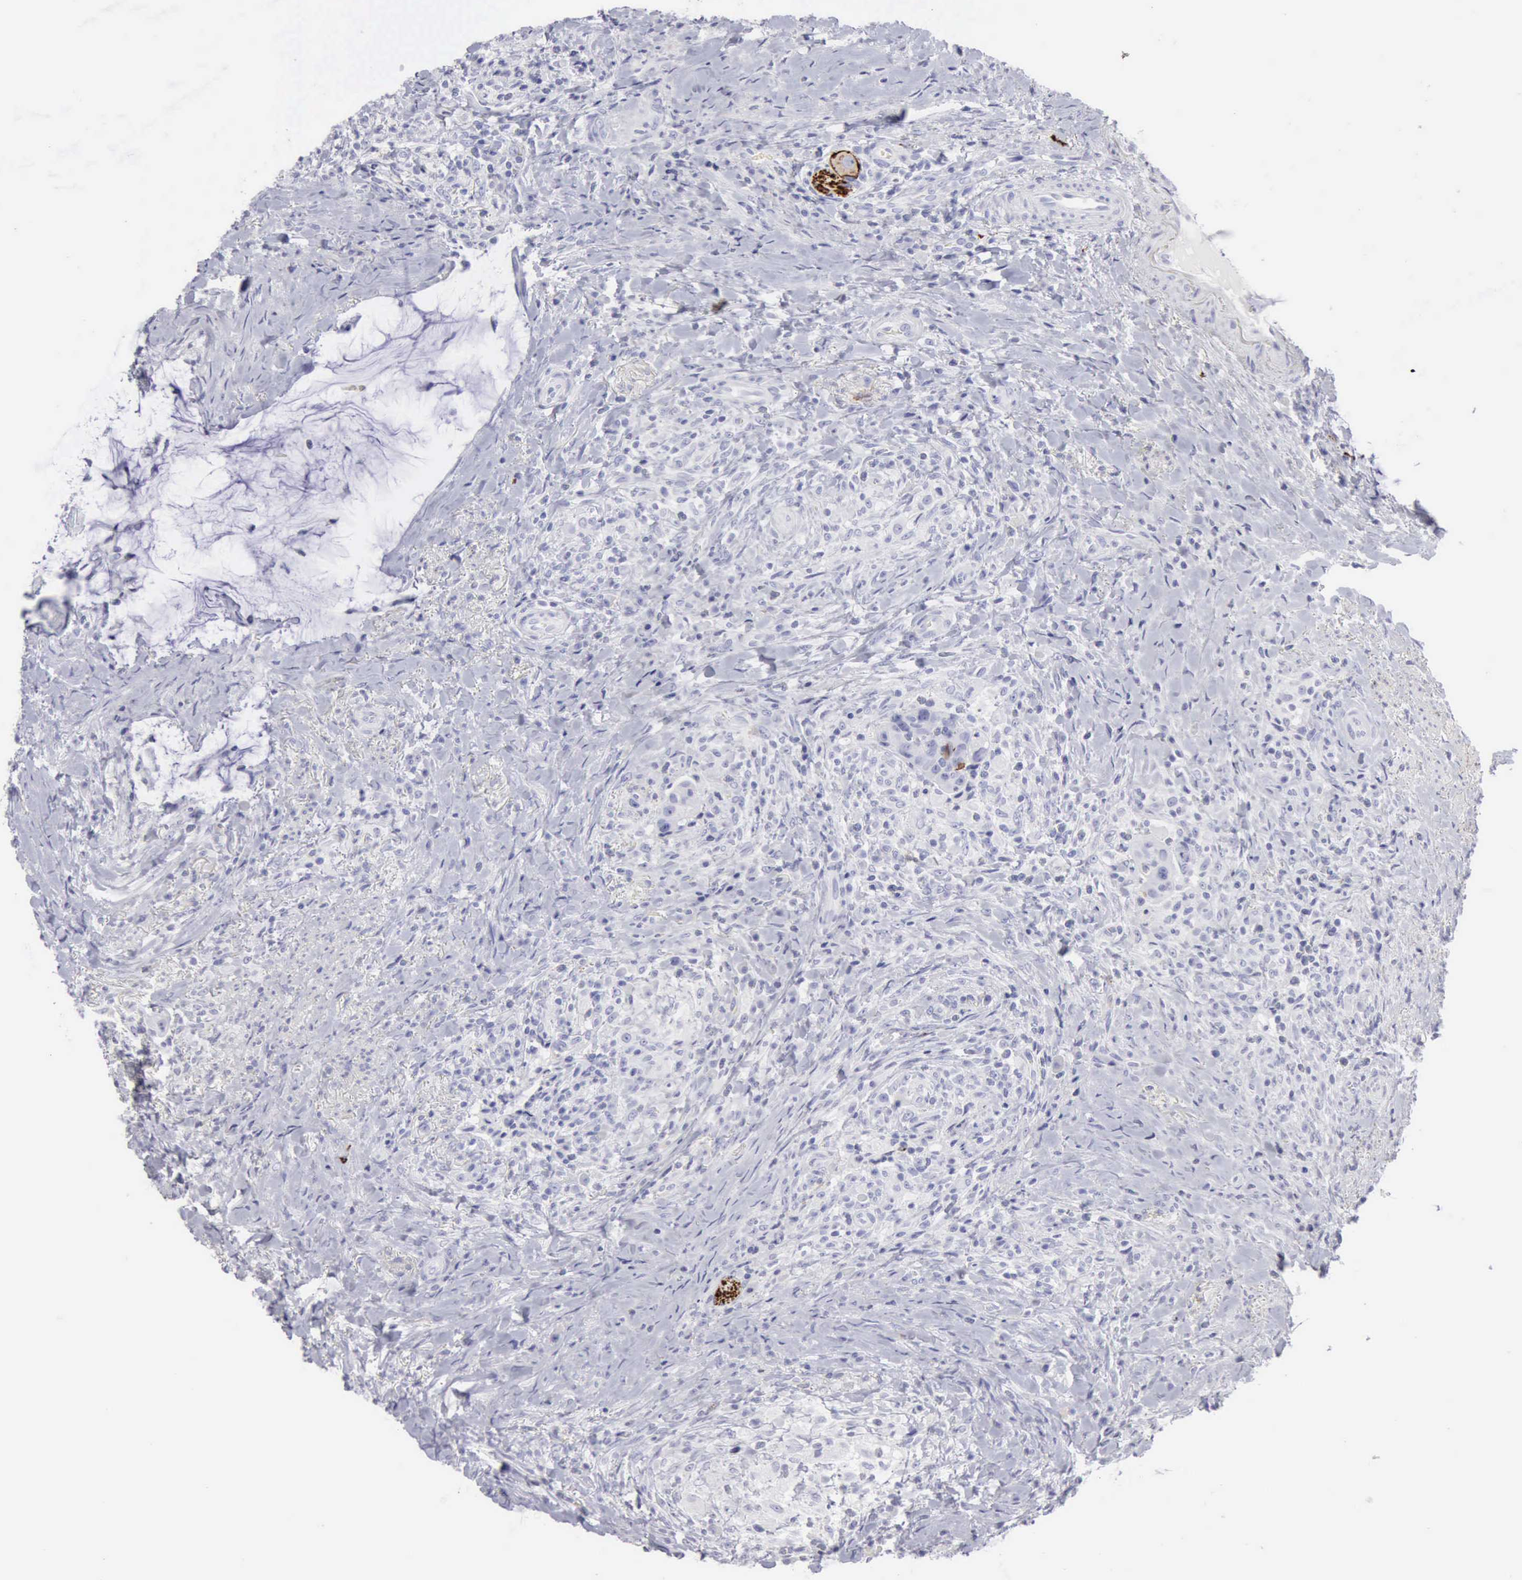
{"staining": {"intensity": "negative", "quantity": "none", "location": "none"}, "tissue": "colorectal cancer", "cell_type": "Tumor cells", "image_type": "cancer", "snomed": [{"axis": "morphology", "description": "Adenocarcinoma, NOS"}, {"axis": "topography", "description": "Rectum"}], "caption": "The image exhibits no staining of tumor cells in colorectal cancer.", "gene": "NCAM1", "patient": {"sex": "female", "age": 71}}